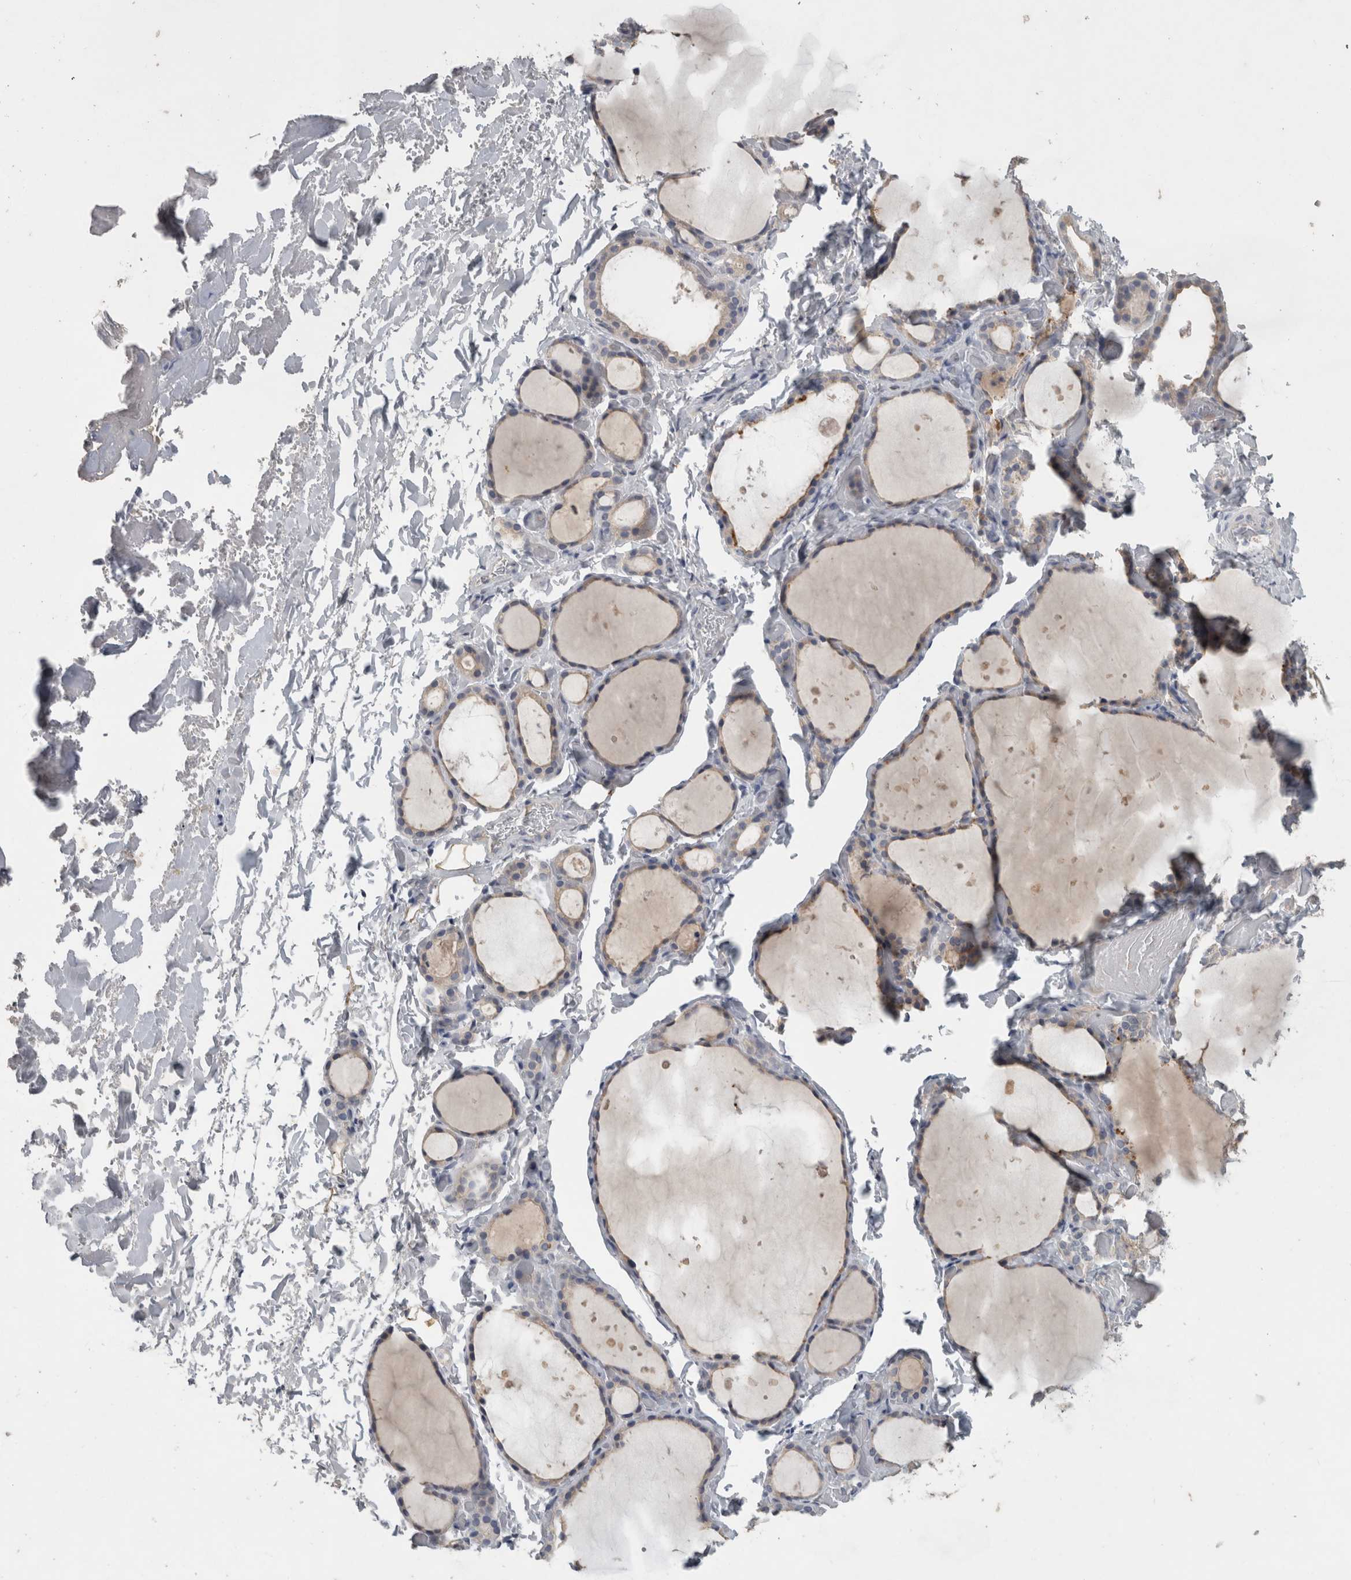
{"staining": {"intensity": "negative", "quantity": "none", "location": "none"}, "tissue": "thyroid gland", "cell_type": "Glandular cells", "image_type": "normal", "snomed": [{"axis": "morphology", "description": "Normal tissue, NOS"}, {"axis": "topography", "description": "Thyroid gland"}], "caption": "DAB immunohistochemical staining of unremarkable human thyroid gland exhibits no significant expression in glandular cells.", "gene": "SLC22A11", "patient": {"sex": "female", "age": 44}}